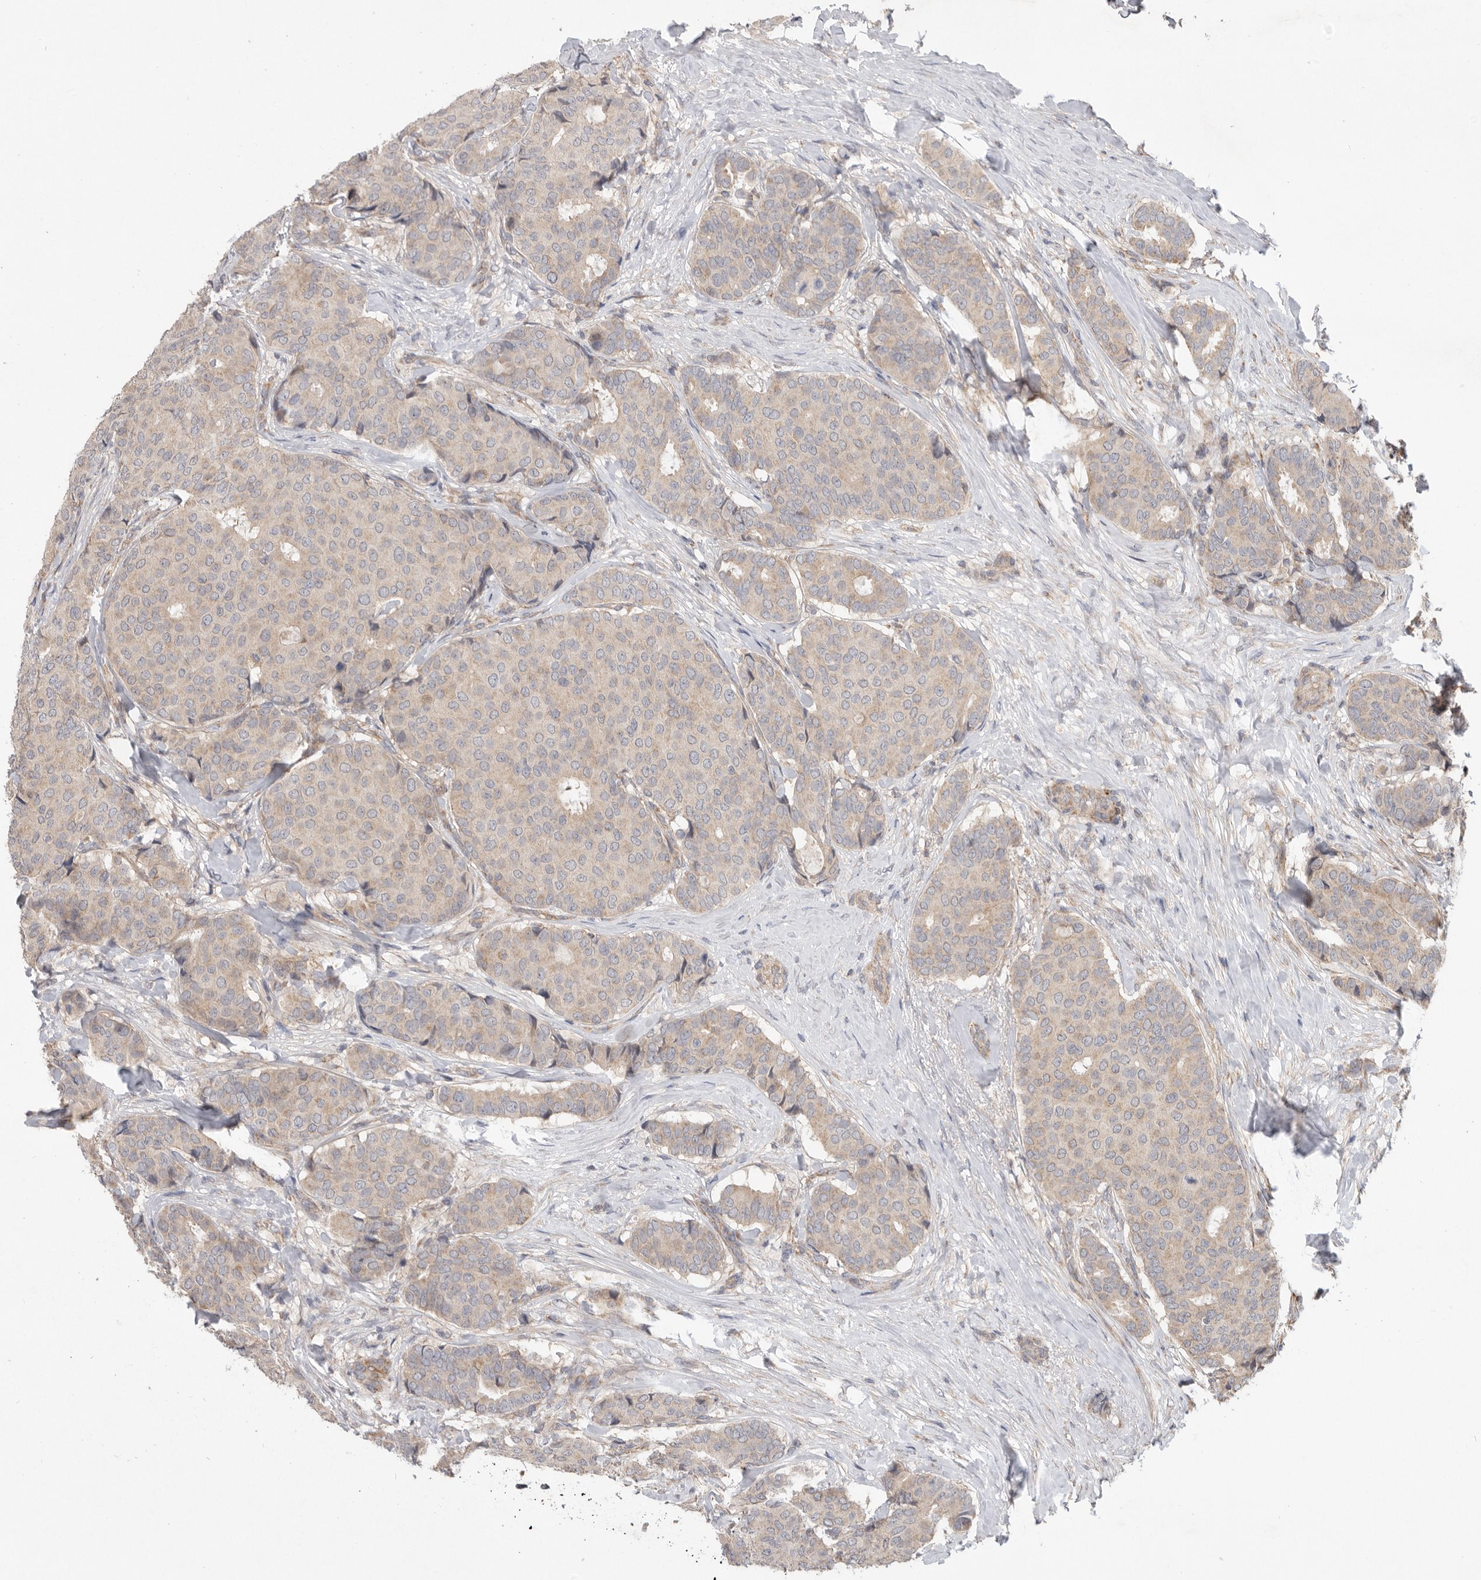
{"staining": {"intensity": "weak", "quantity": "25%-75%", "location": "cytoplasmic/membranous"}, "tissue": "breast cancer", "cell_type": "Tumor cells", "image_type": "cancer", "snomed": [{"axis": "morphology", "description": "Duct carcinoma"}, {"axis": "topography", "description": "Breast"}], "caption": "Tumor cells display low levels of weak cytoplasmic/membranous positivity in approximately 25%-75% of cells in human breast invasive ductal carcinoma. Using DAB (3,3'-diaminobenzidine) (brown) and hematoxylin (blue) stains, captured at high magnification using brightfield microscopy.", "gene": "MTFR1L", "patient": {"sex": "female", "age": 75}}